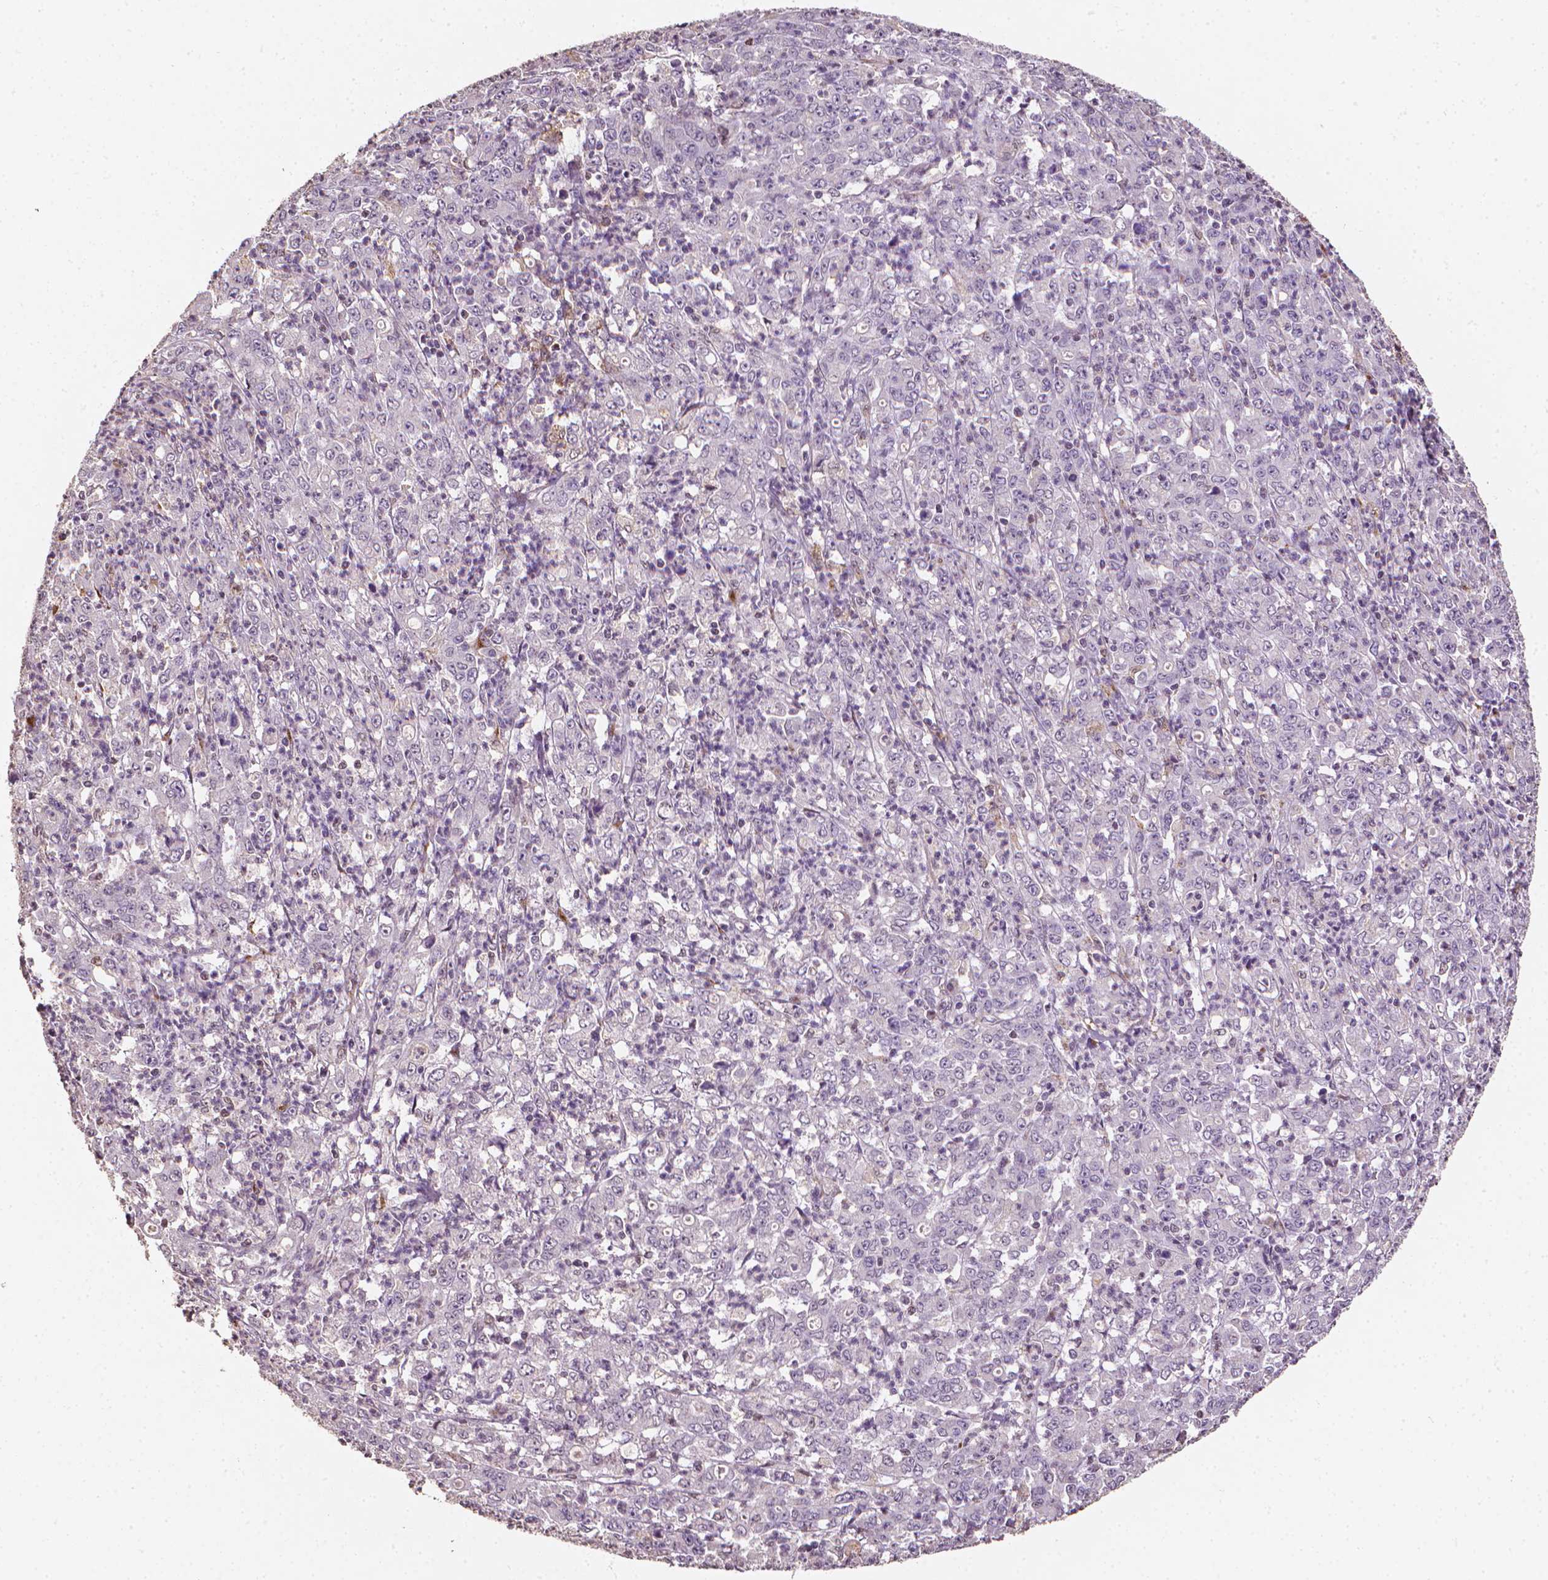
{"staining": {"intensity": "negative", "quantity": "none", "location": "none"}, "tissue": "stomach cancer", "cell_type": "Tumor cells", "image_type": "cancer", "snomed": [{"axis": "morphology", "description": "Adenocarcinoma, NOS"}, {"axis": "topography", "description": "Stomach, lower"}], "caption": "Immunohistochemistry (IHC) of human stomach cancer (adenocarcinoma) shows no expression in tumor cells.", "gene": "DCN", "patient": {"sex": "female", "age": 71}}